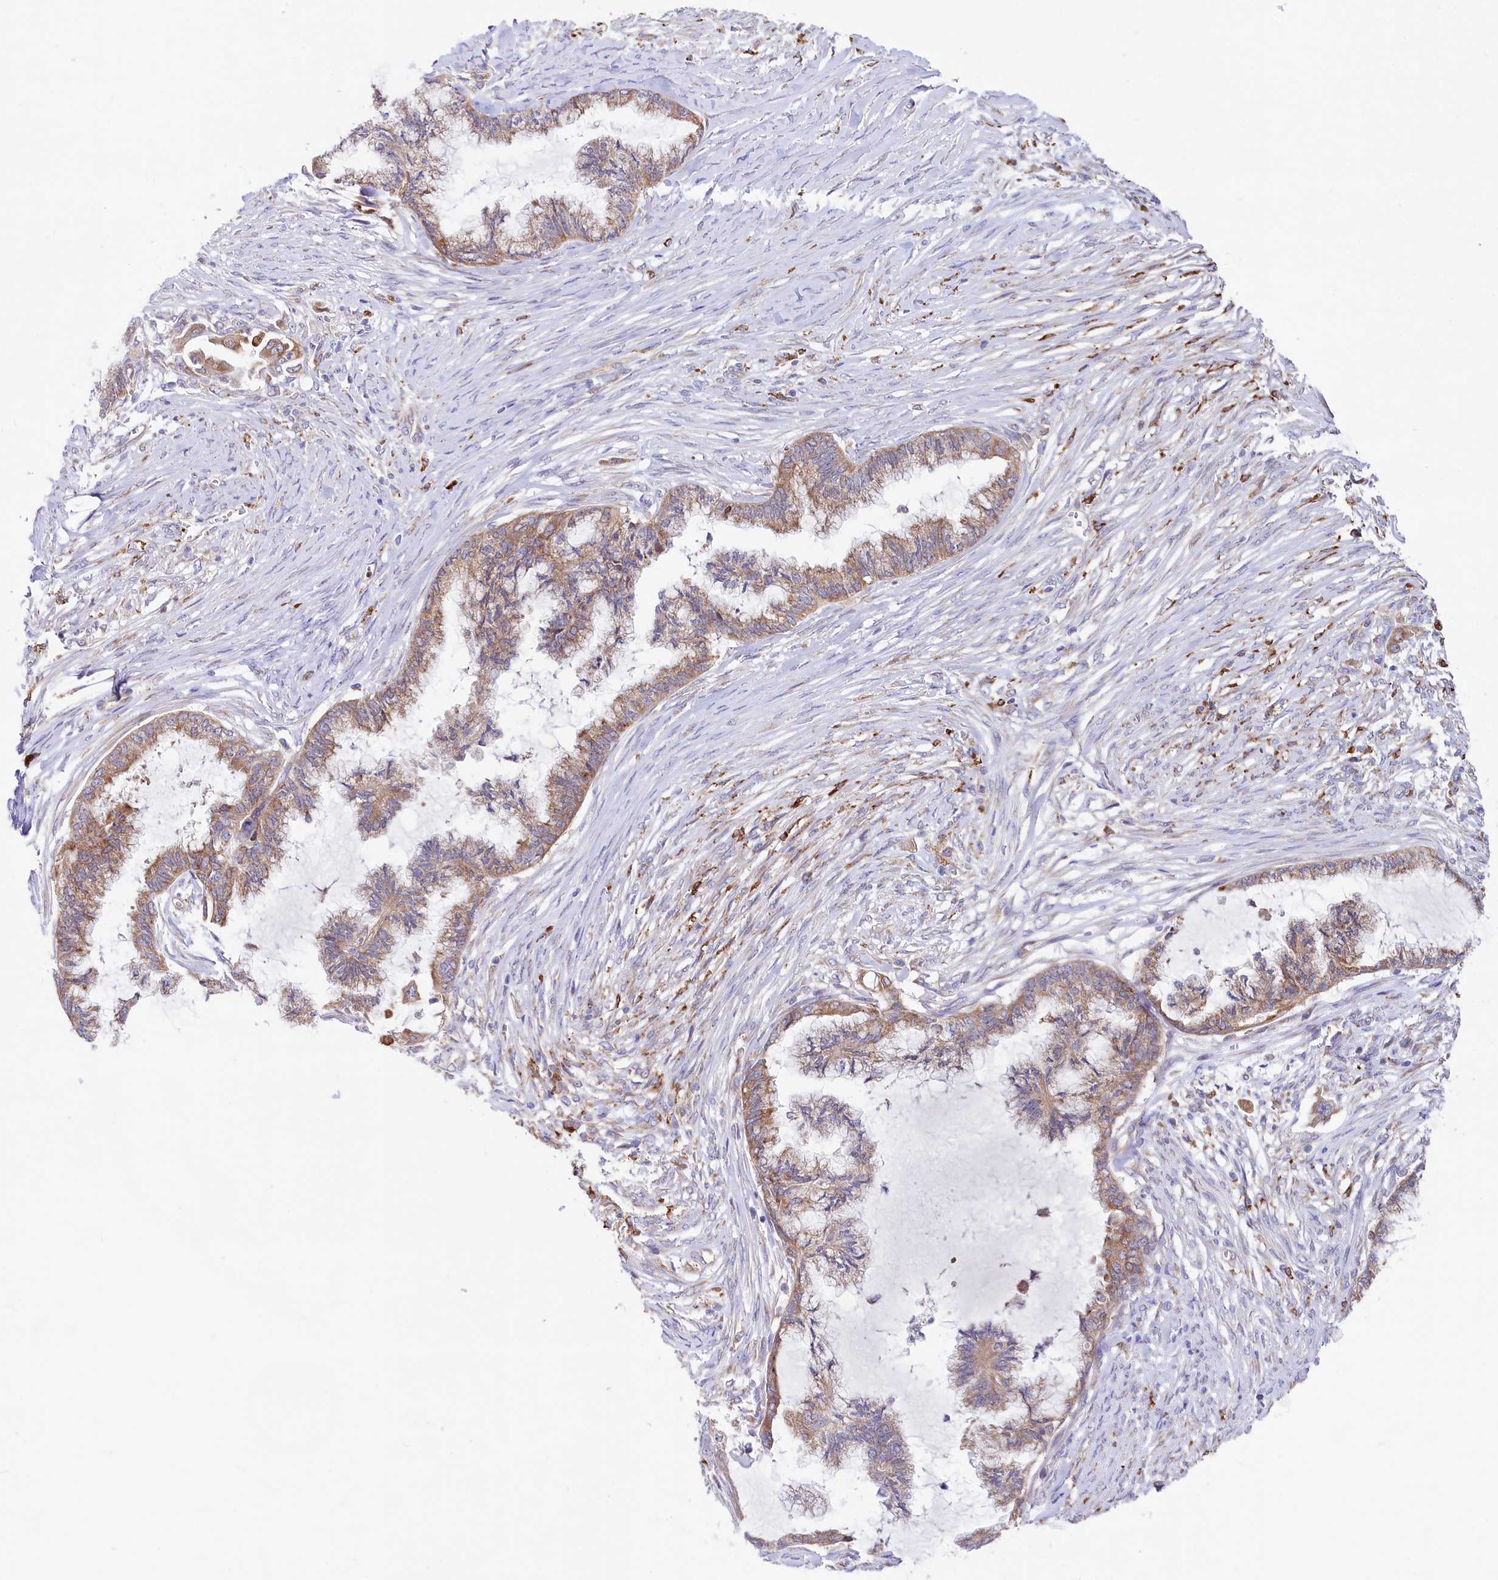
{"staining": {"intensity": "moderate", "quantity": ">75%", "location": "cytoplasmic/membranous"}, "tissue": "endometrial cancer", "cell_type": "Tumor cells", "image_type": "cancer", "snomed": [{"axis": "morphology", "description": "Adenocarcinoma, NOS"}, {"axis": "topography", "description": "Endometrium"}], "caption": "Human adenocarcinoma (endometrial) stained for a protein (brown) displays moderate cytoplasmic/membranous positive expression in approximately >75% of tumor cells.", "gene": "CHID1", "patient": {"sex": "female", "age": 86}}